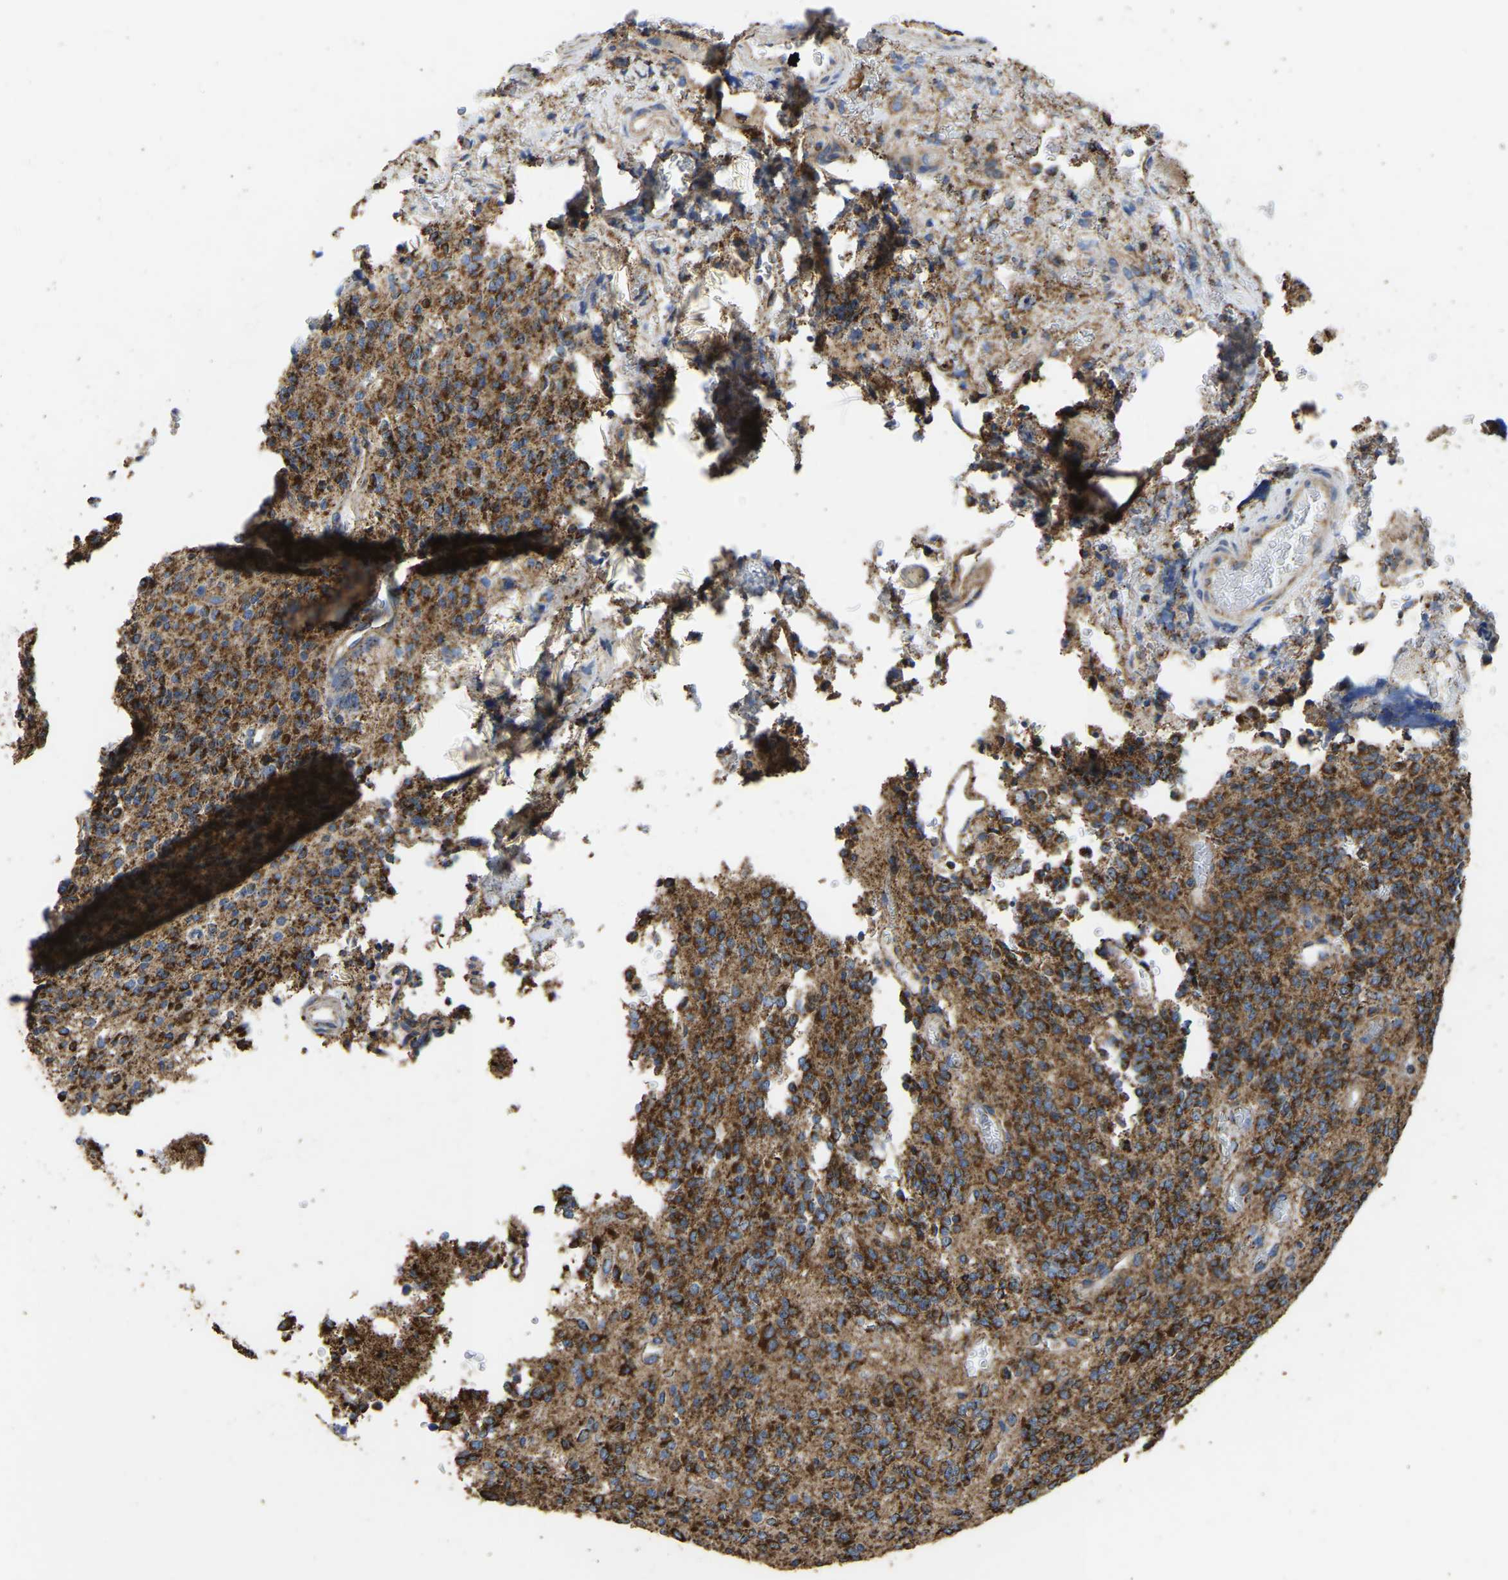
{"staining": {"intensity": "strong", "quantity": ">75%", "location": "cytoplasmic/membranous"}, "tissue": "glioma", "cell_type": "Tumor cells", "image_type": "cancer", "snomed": [{"axis": "morphology", "description": "Glioma, malignant, High grade"}, {"axis": "topography", "description": "Brain"}], "caption": "Immunohistochemistry (IHC) photomicrograph of human malignant glioma (high-grade) stained for a protein (brown), which shows high levels of strong cytoplasmic/membranous positivity in about >75% of tumor cells.", "gene": "ETFA", "patient": {"sex": "male", "age": 34}}